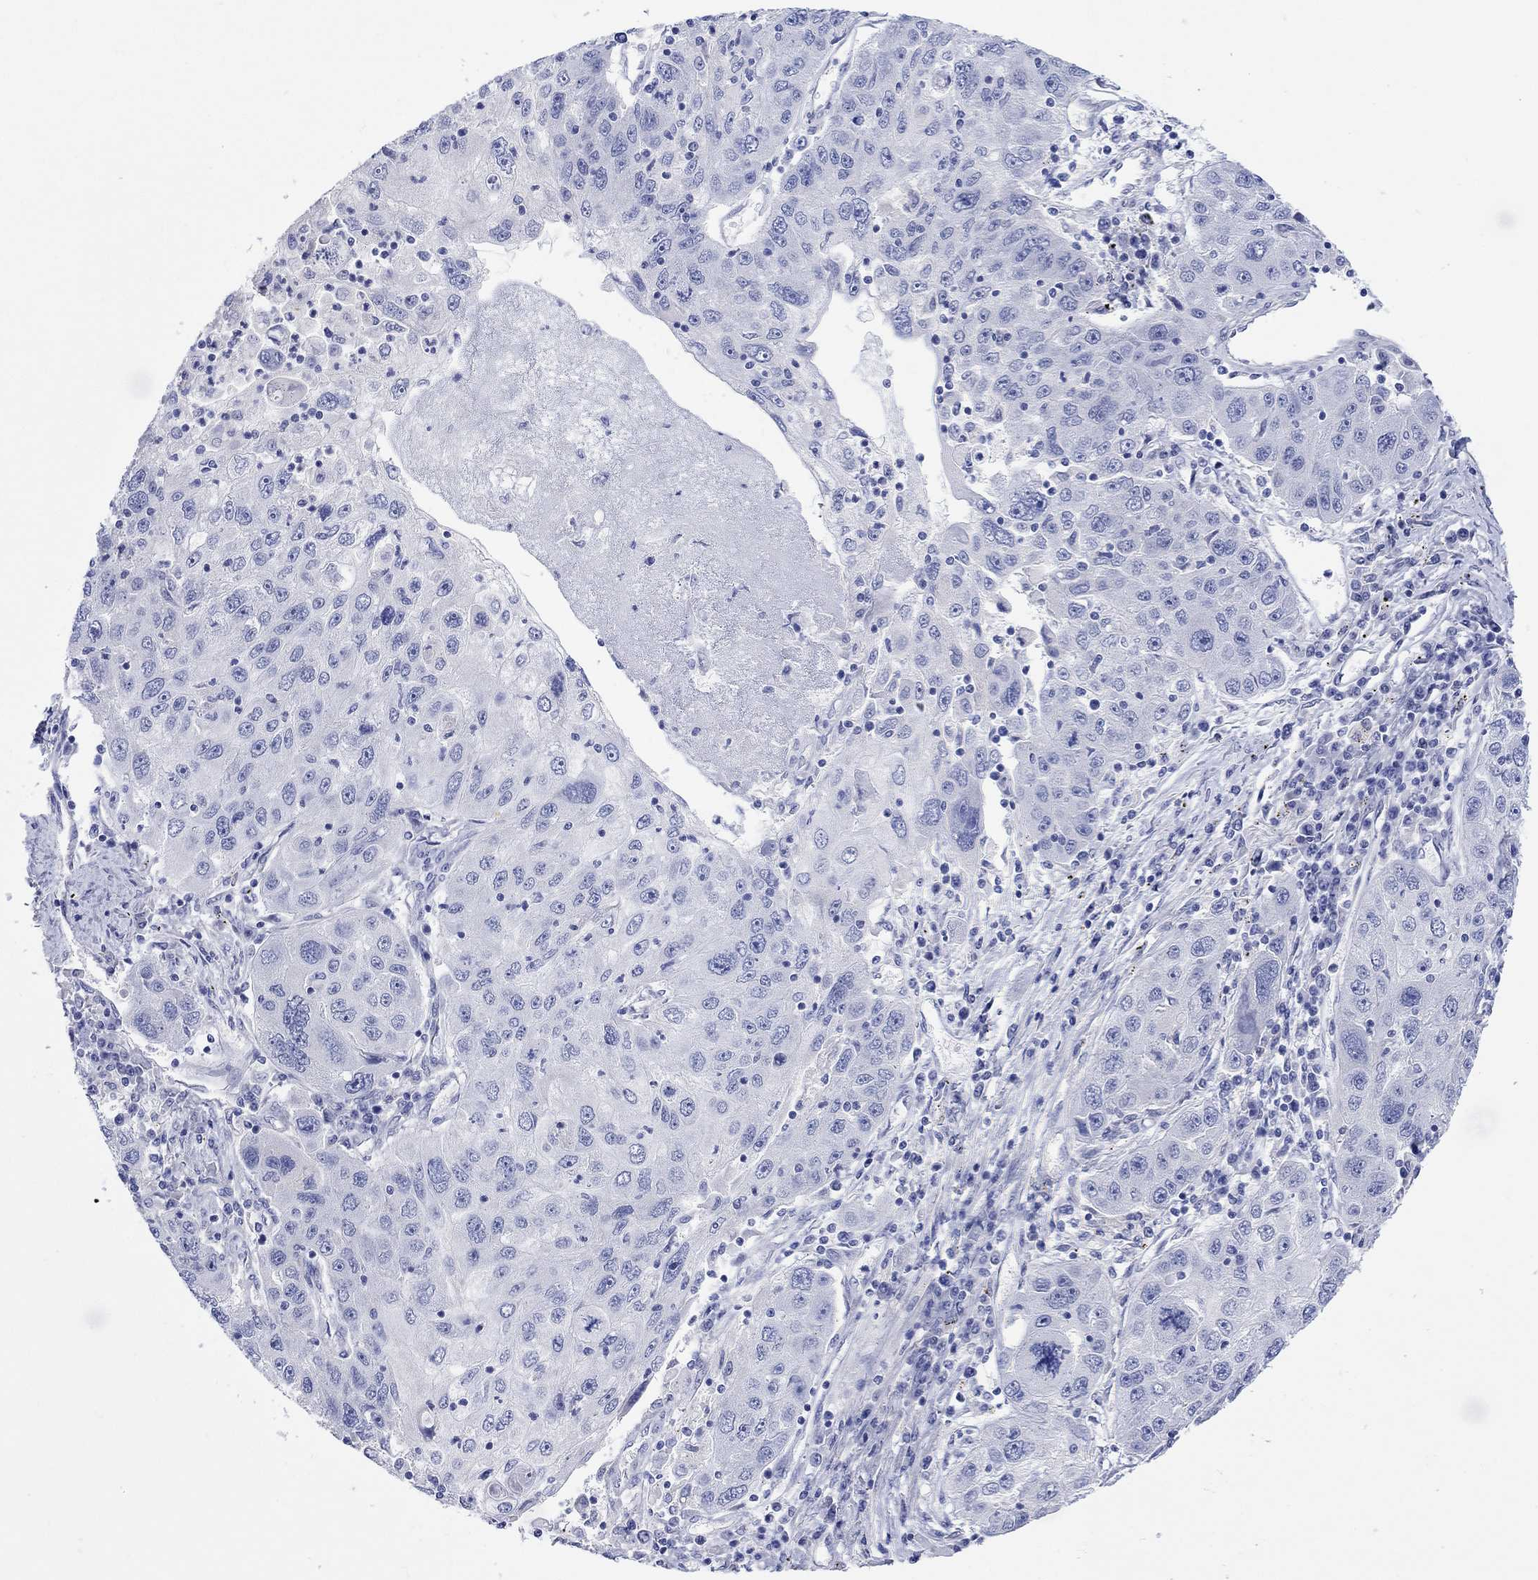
{"staining": {"intensity": "negative", "quantity": "none", "location": "none"}, "tissue": "stomach cancer", "cell_type": "Tumor cells", "image_type": "cancer", "snomed": [{"axis": "morphology", "description": "Adenocarcinoma, NOS"}, {"axis": "topography", "description": "Stomach"}], "caption": "Tumor cells show no significant expression in stomach cancer. Nuclei are stained in blue.", "gene": "KRT222", "patient": {"sex": "male", "age": 56}}